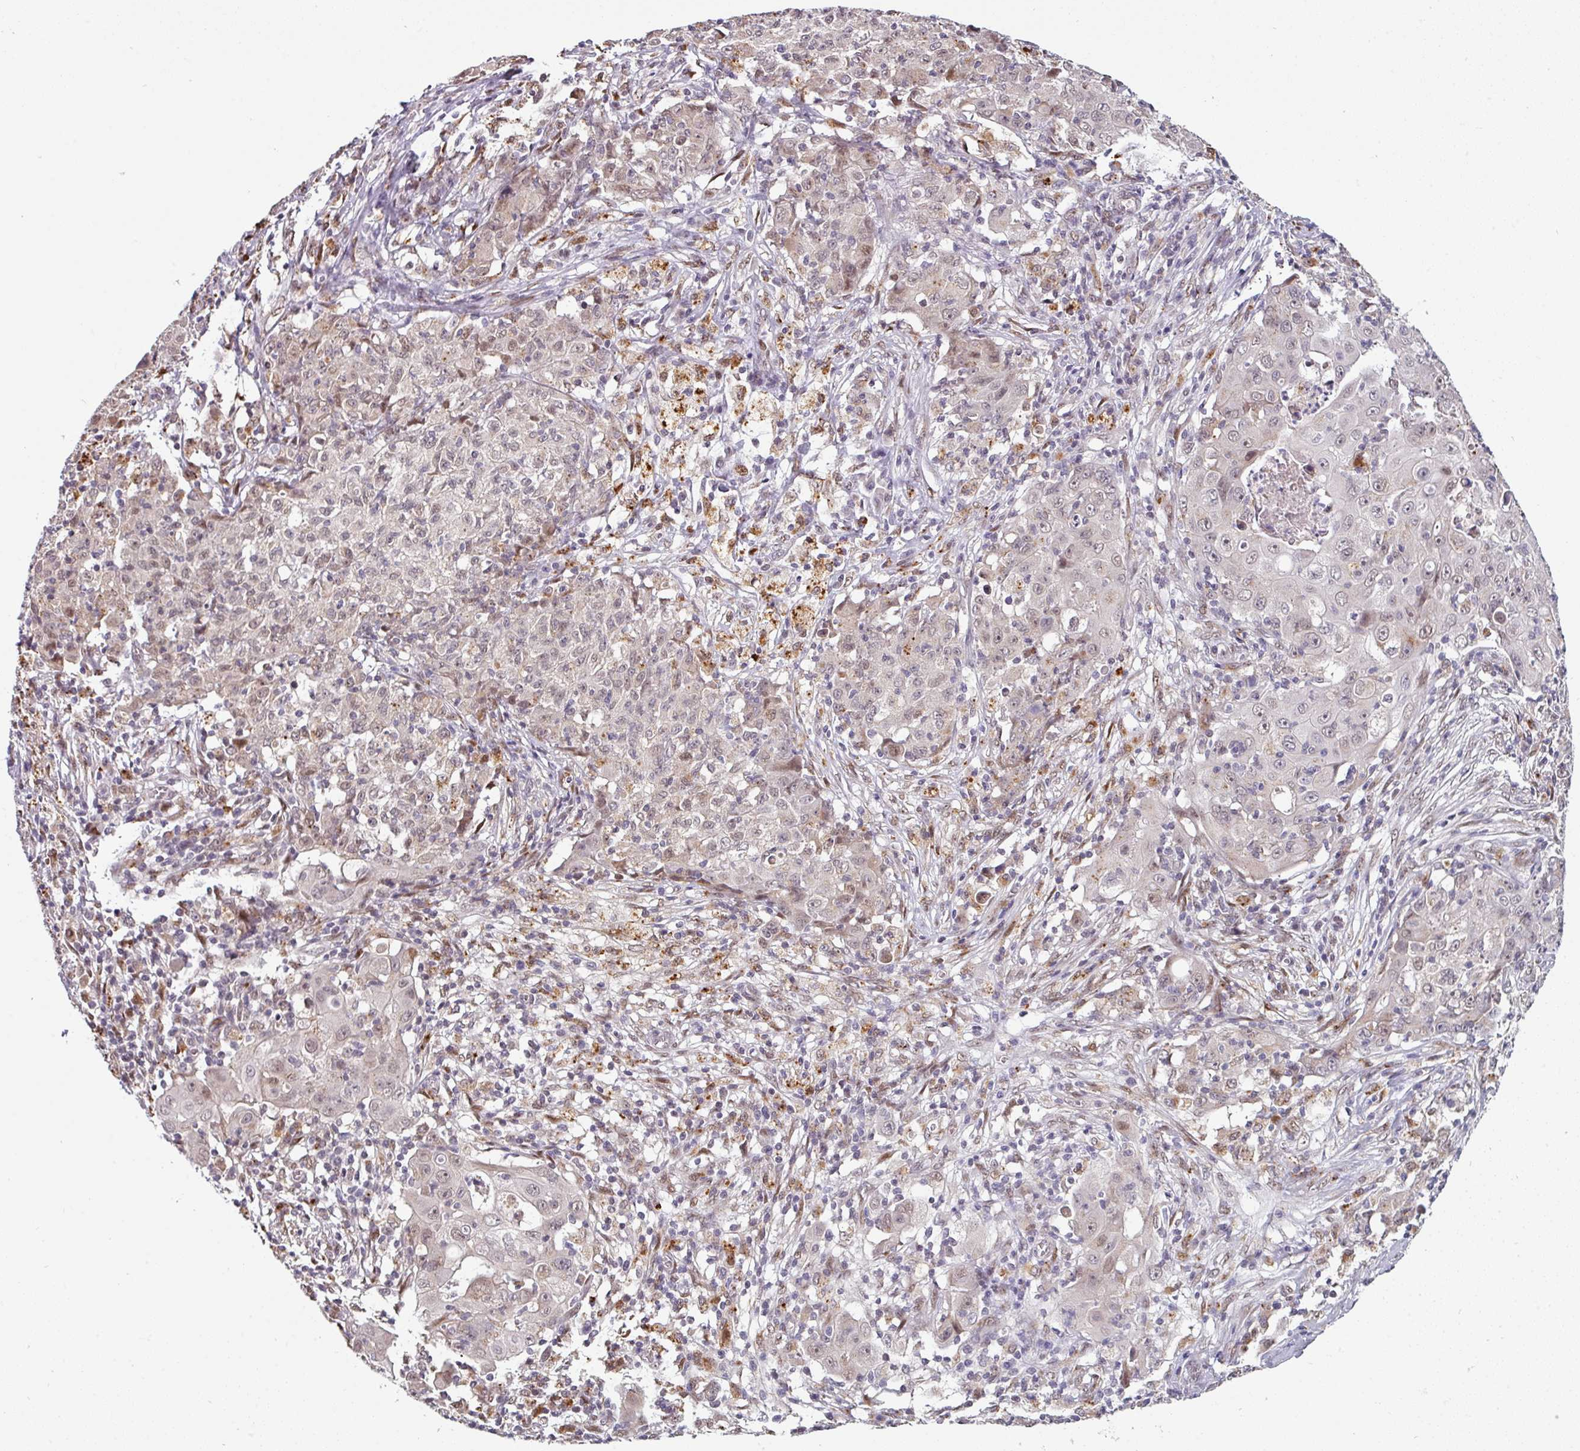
{"staining": {"intensity": "negative", "quantity": "none", "location": "none"}, "tissue": "ovarian cancer", "cell_type": "Tumor cells", "image_type": "cancer", "snomed": [{"axis": "morphology", "description": "Carcinoma, endometroid"}, {"axis": "topography", "description": "Ovary"}], "caption": "The micrograph reveals no staining of tumor cells in ovarian cancer. (Stains: DAB immunohistochemistry (IHC) with hematoxylin counter stain, Microscopy: brightfield microscopy at high magnification).", "gene": "SWSAP1", "patient": {"sex": "female", "age": 42}}